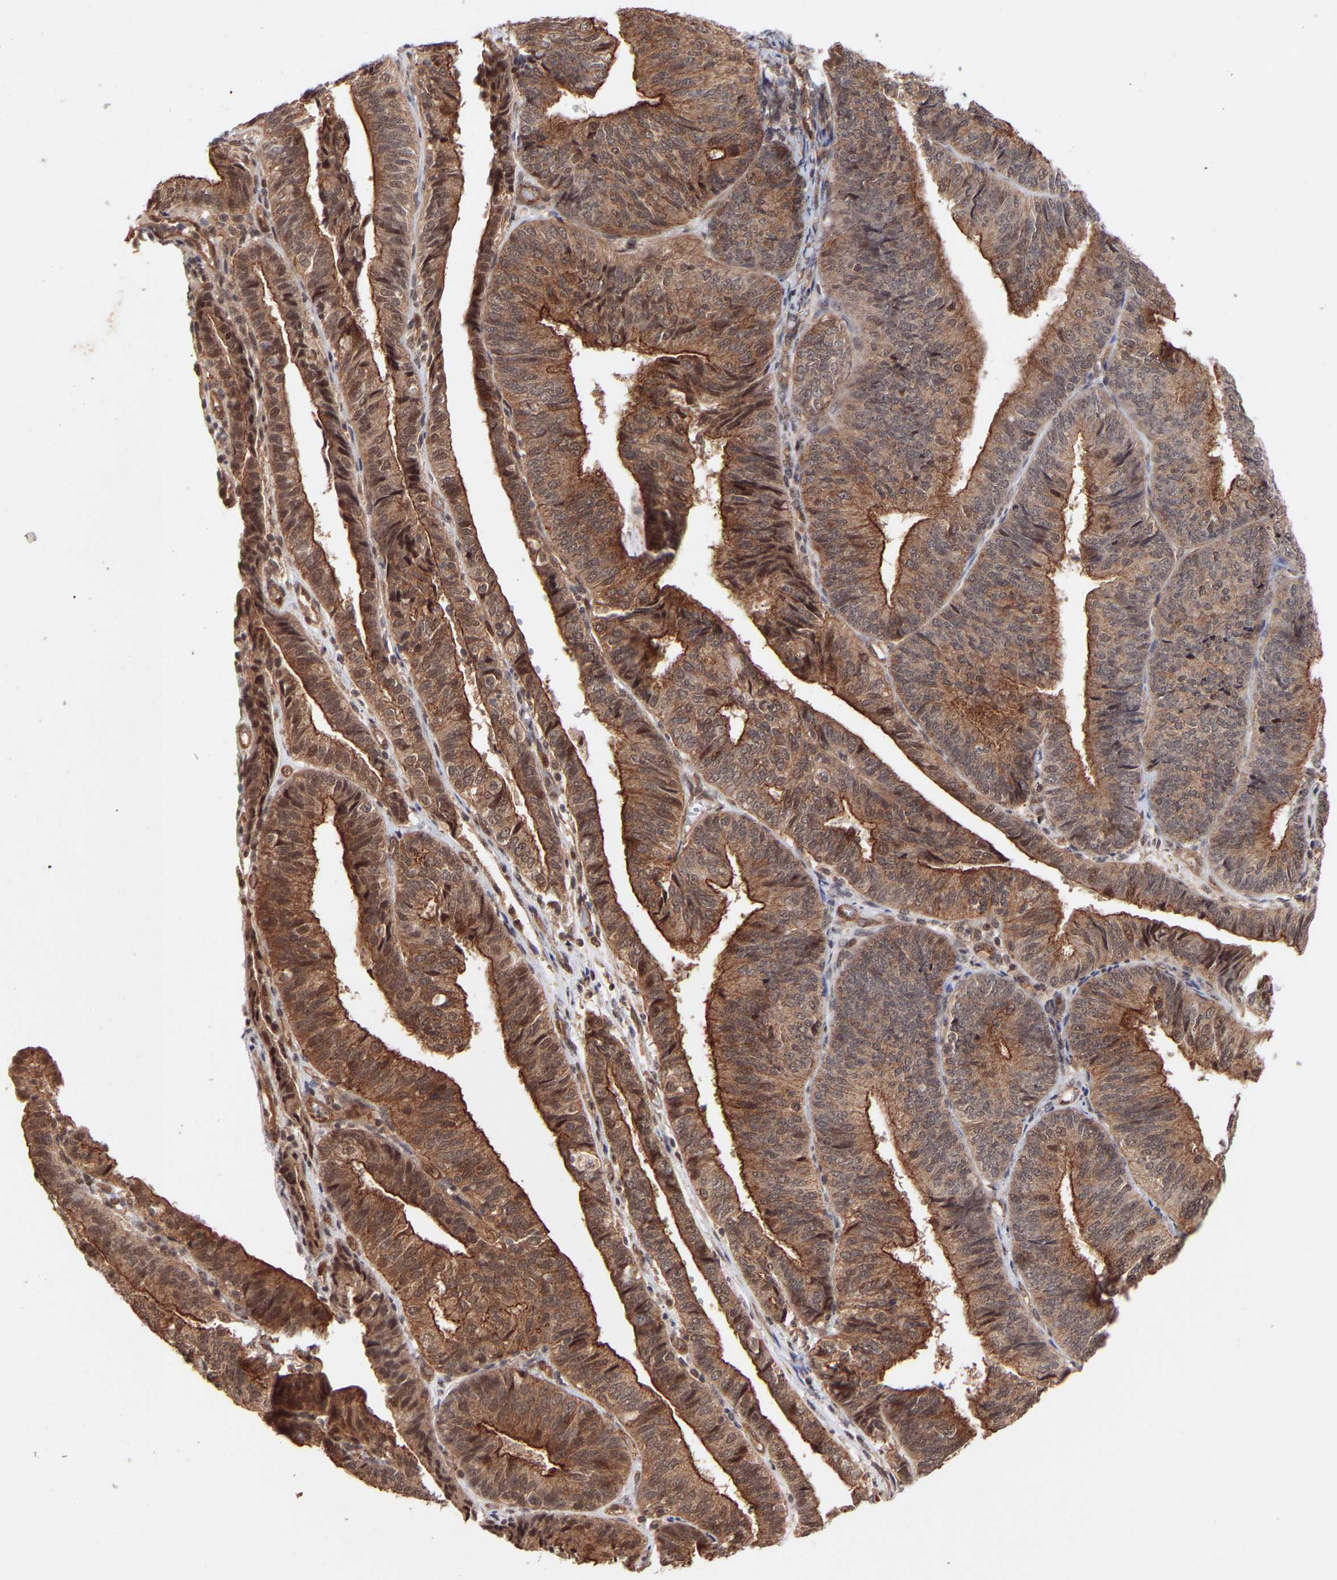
{"staining": {"intensity": "moderate", "quantity": ">75%", "location": "cytoplasmic/membranous,nuclear"}, "tissue": "endometrial cancer", "cell_type": "Tumor cells", "image_type": "cancer", "snomed": [{"axis": "morphology", "description": "Adenocarcinoma, NOS"}, {"axis": "topography", "description": "Endometrium"}], "caption": "Endometrial cancer (adenocarcinoma) stained with DAB (3,3'-diaminobenzidine) IHC shows medium levels of moderate cytoplasmic/membranous and nuclear staining in approximately >75% of tumor cells.", "gene": "PDLIM5", "patient": {"sex": "female", "age": 58}}